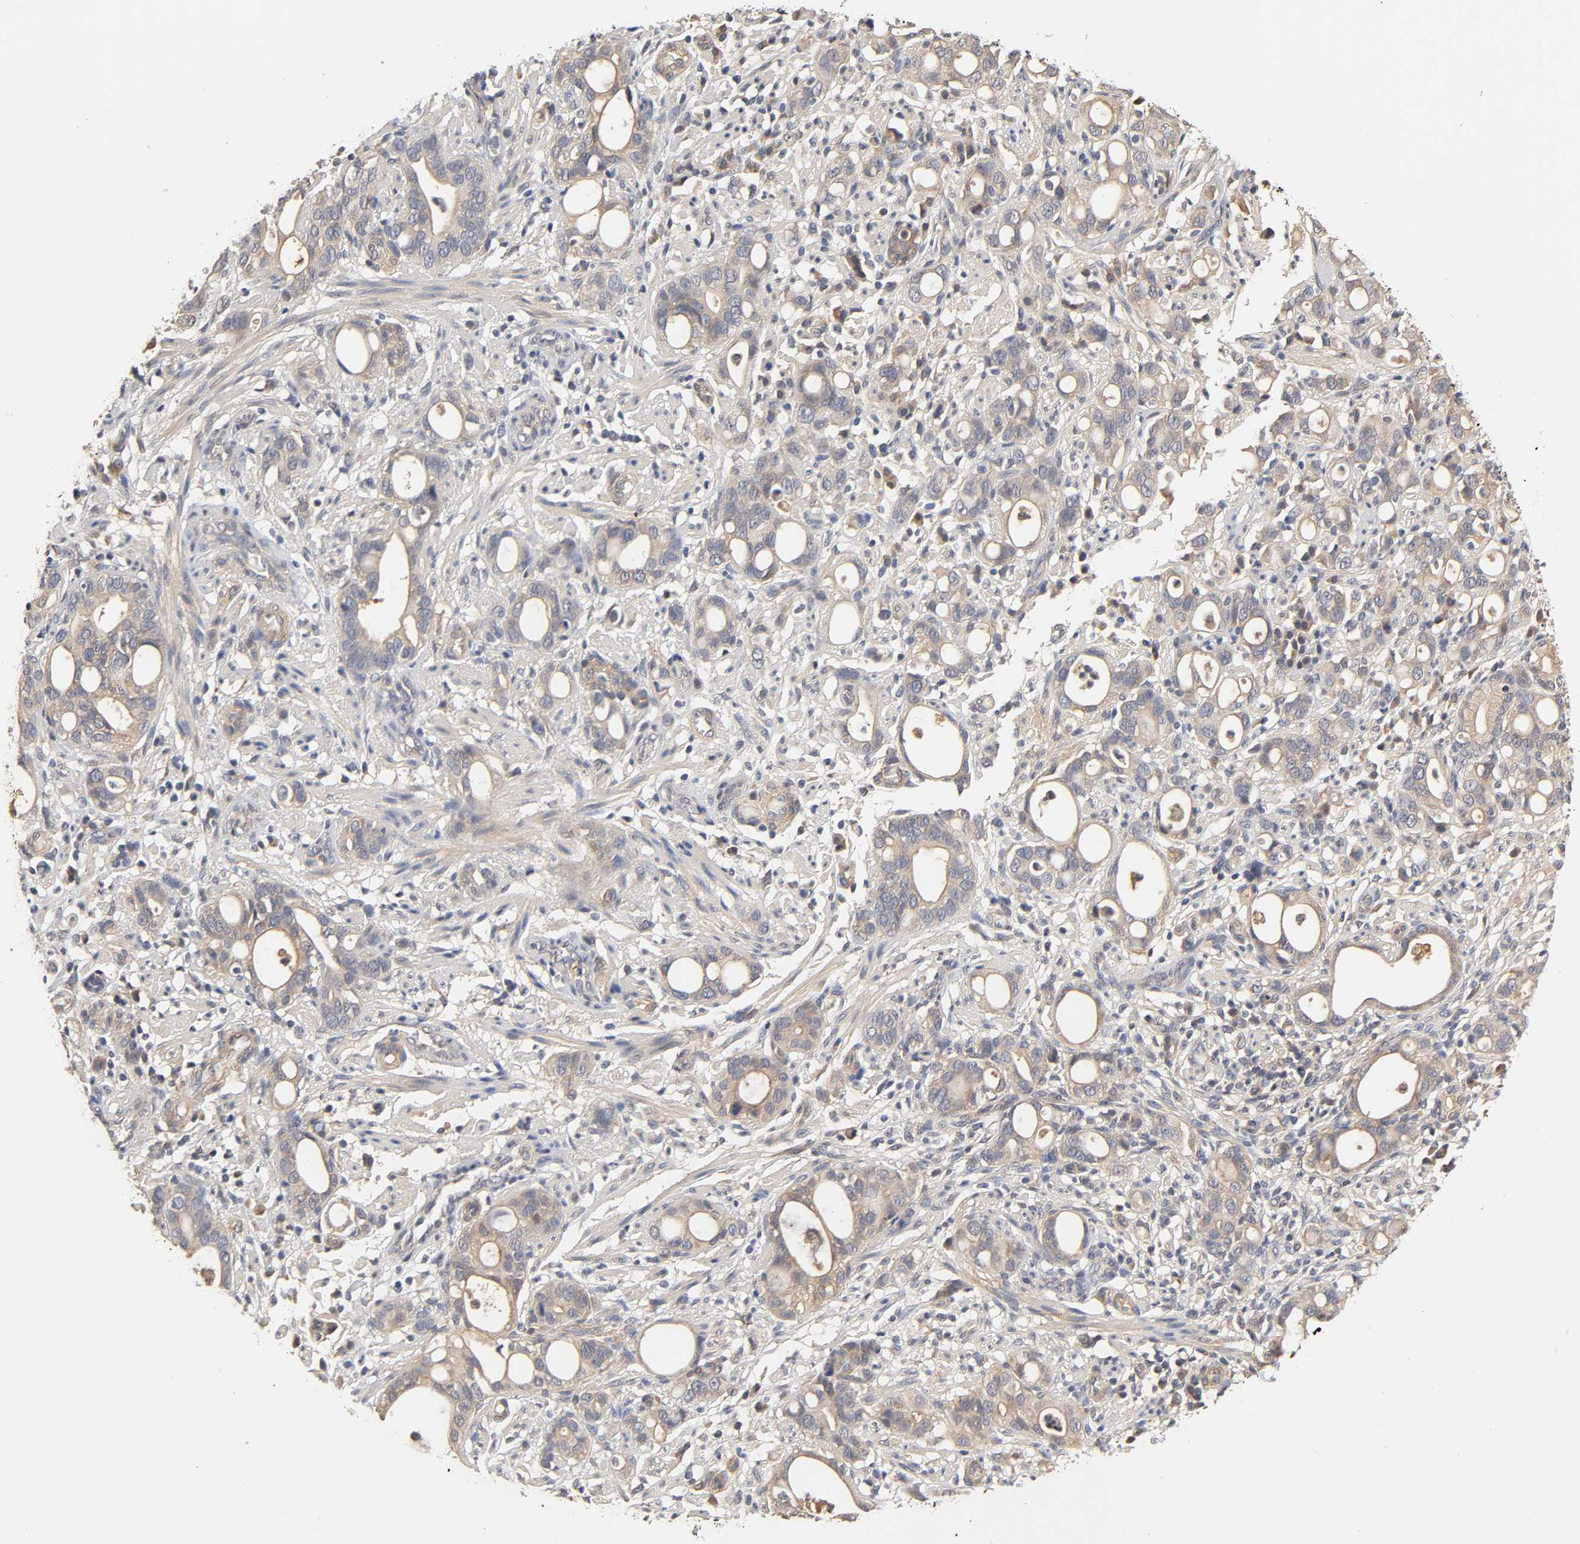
{"staining": {"intensity": "negative", "quantity": "none", "location": "none"}, "tissue": "stomach cancer", "cell_type": "Tumor cells", "image_type": "cancer", "snomed": [{"axis": "morphology", "description": "Adenocarcinoma, NOS"}, {"axis": "topography", "description": "Stomach"}], "caption": "Immunohistochemistry histopathology image of human adenocarcinoma (stomach) stained for a protein (brown), which shows no staining in tumor cells.", "gene": "PDE5A", "patient": {"sex": "female", "age": 75}}